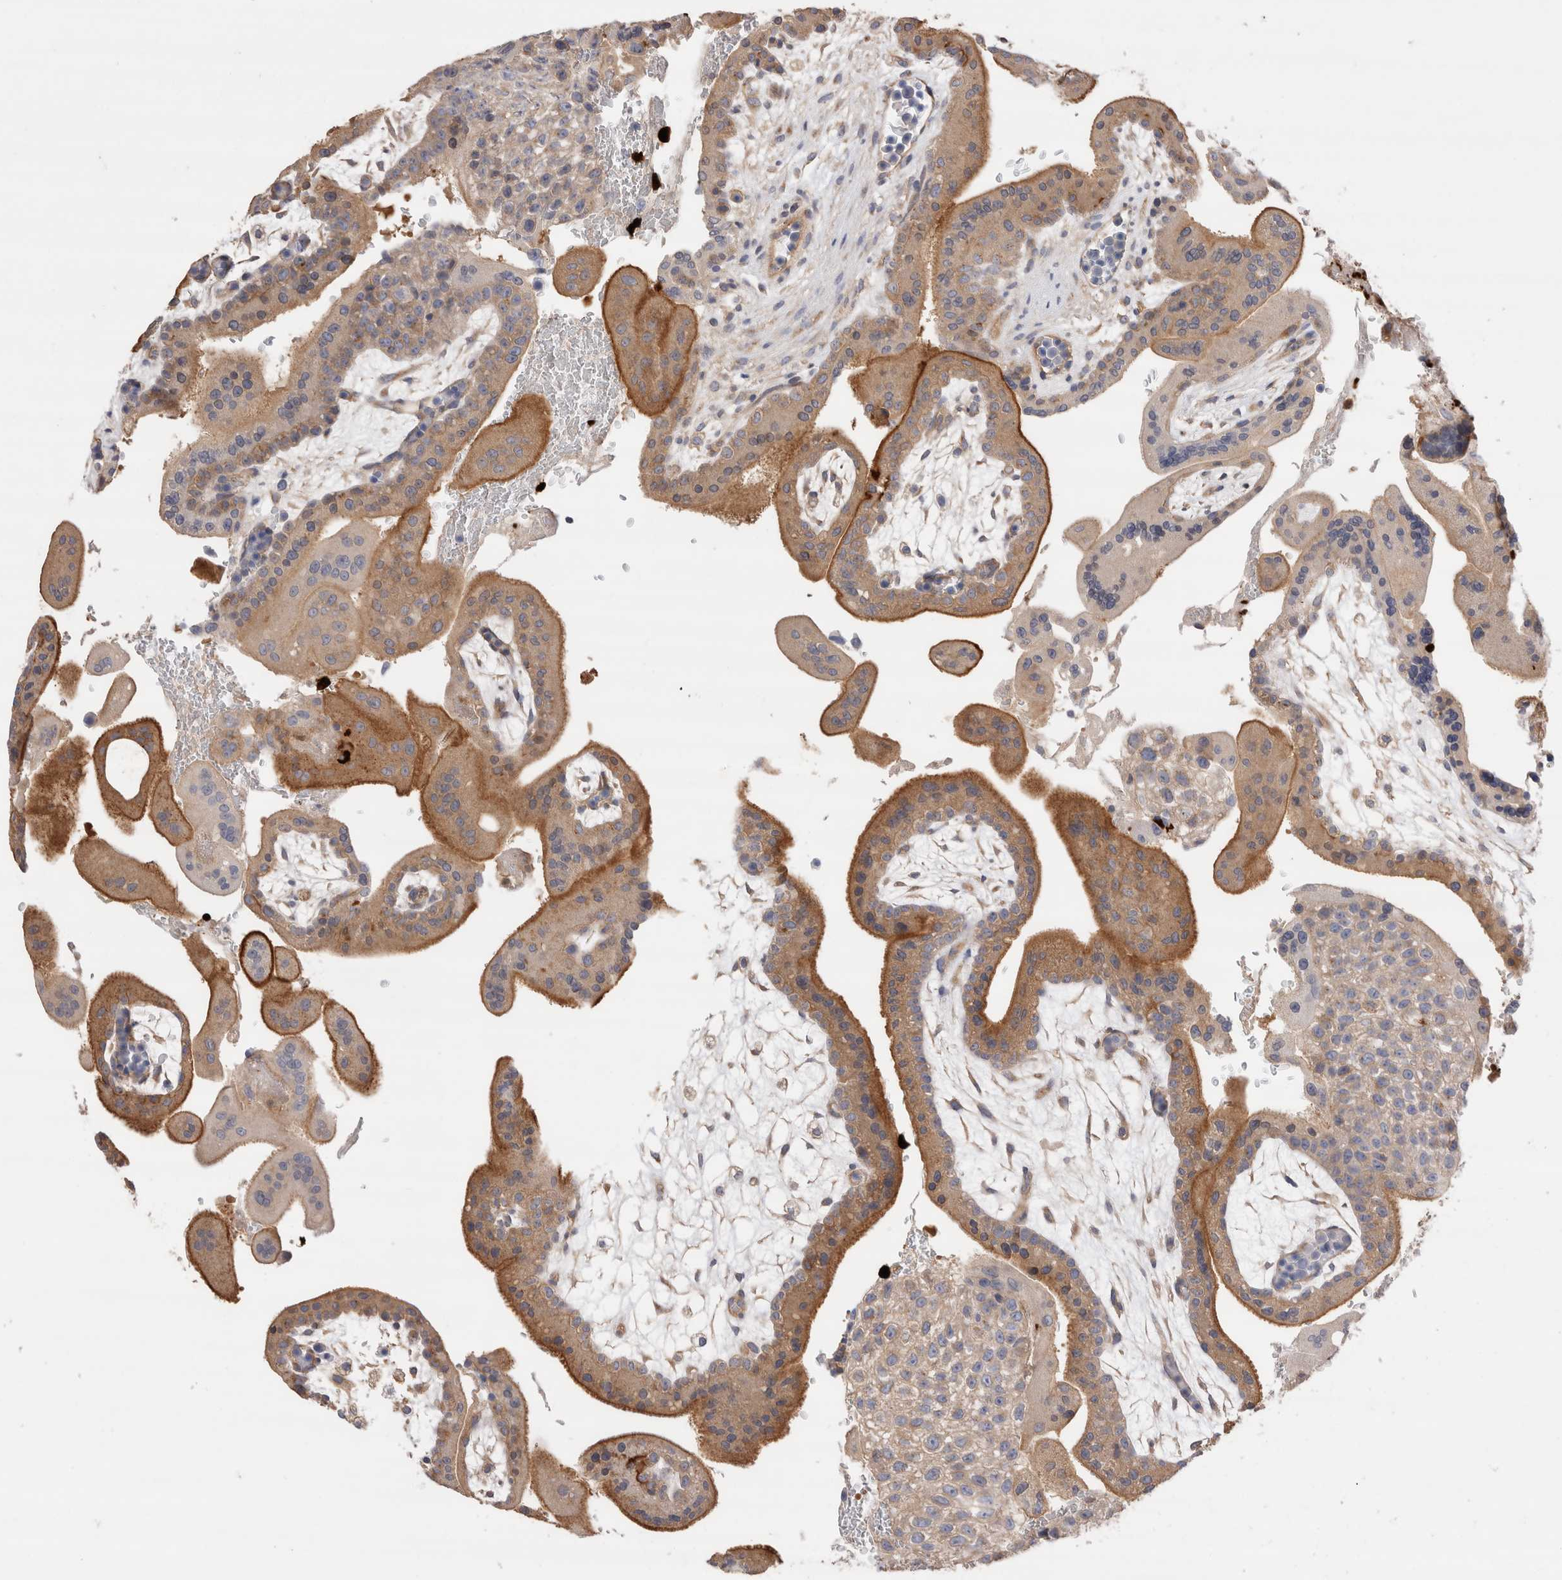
{"staining": {"intensity": "moderate", "quantity": ">75%", "location": "cytoplasmic/membranous"}, "tissue": "placenta", "cell_type": "Decidual cells", "image_type": "normal", "snomed": [{"axis": "morphology", "description": "Normal tissue, NOS"}, {"axis": "topography", "description": "Placenta"}], "caption": "Normal placenta reveals moderate cytoplasmic/membranous expression in about >75% of decidual cells.", "gene": "NXT2", "patient": {"sex": "female", "age": 35}}